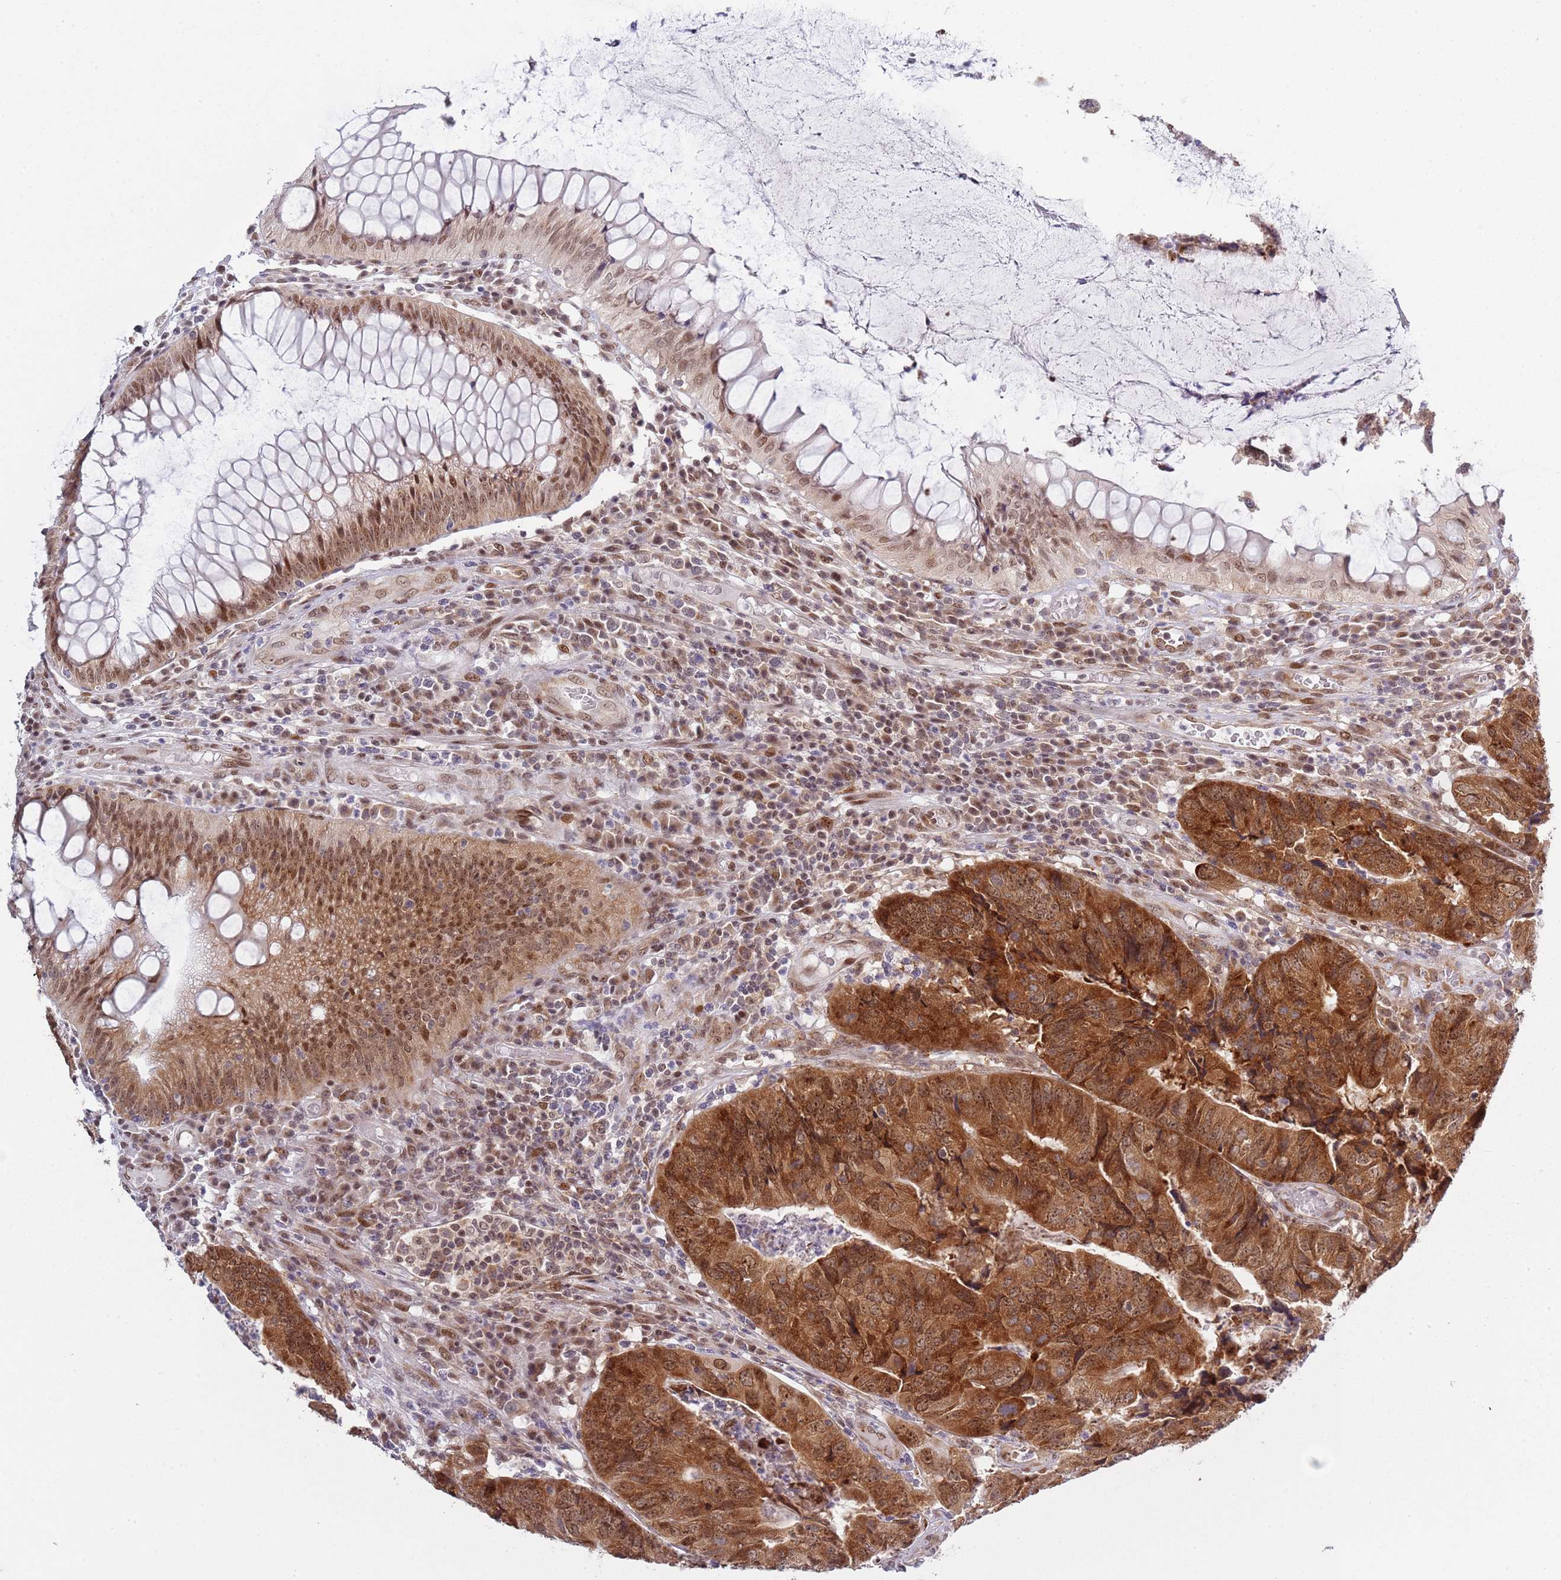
{"staining": {"intensity": "moderate", "quantity": ">75%", "location": "cytoplasmic/membranous,nuclear"}, "tissue": "colorectal cancer", "cell_type": "Tumor cells", "image_type": "cancer", "snomed": [{"axis": "morphology", "description": "Adenocarcinoma, NOS"}, {"axis": "topography", "description": "Colon"}], "caption": "Immunohistochemical staining of human adenocarcinoma (colorectal) shows medium levels of moderate cytoplasmic/membranous and nuclear expression in approximately >75% of tumor cells.", "gene": "SLC25A32", "patient": {"sex": "female", "age": 67}}